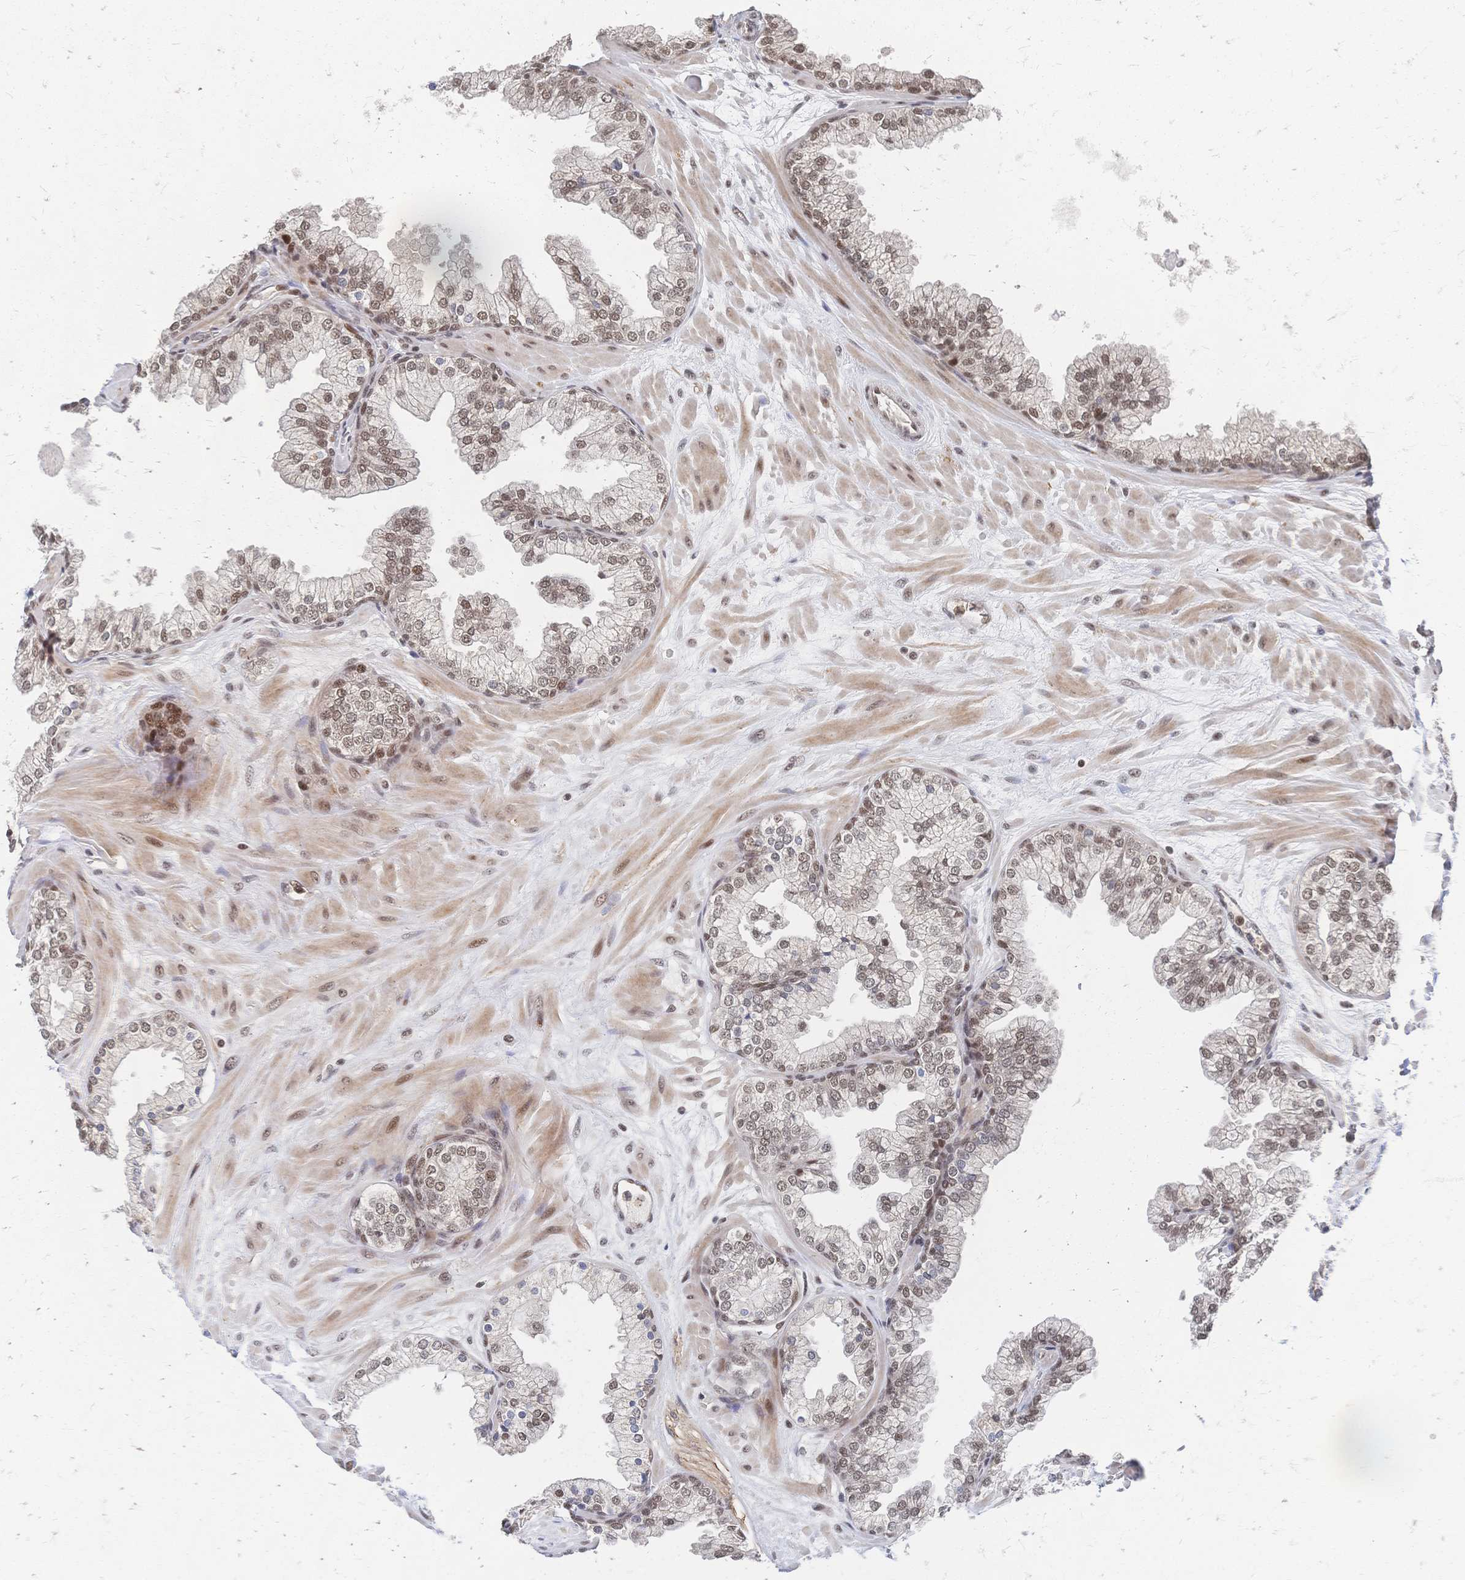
{"staining": {"intensity": "moderate", "quantity": ">75%", "location": "nuclear"}, "tissue": "prostate", "cell_type": "Glandular cells", "image_type": "normal", "snomed": [{"axis": "morphology", "description": "Normal tissue, NOS"}, {"axis": "topography", "description": "Prostate"}, {"axis": "topography", "description": "Peripheral nerve tissue"}], "caption": "Moderate nuclear staining for a protein is identified in approximately >75% of glandular cells of normal prostate using immunohistochemistry.", "gene": "NELFA", "patient": {"sex": "male", "age": 61}}